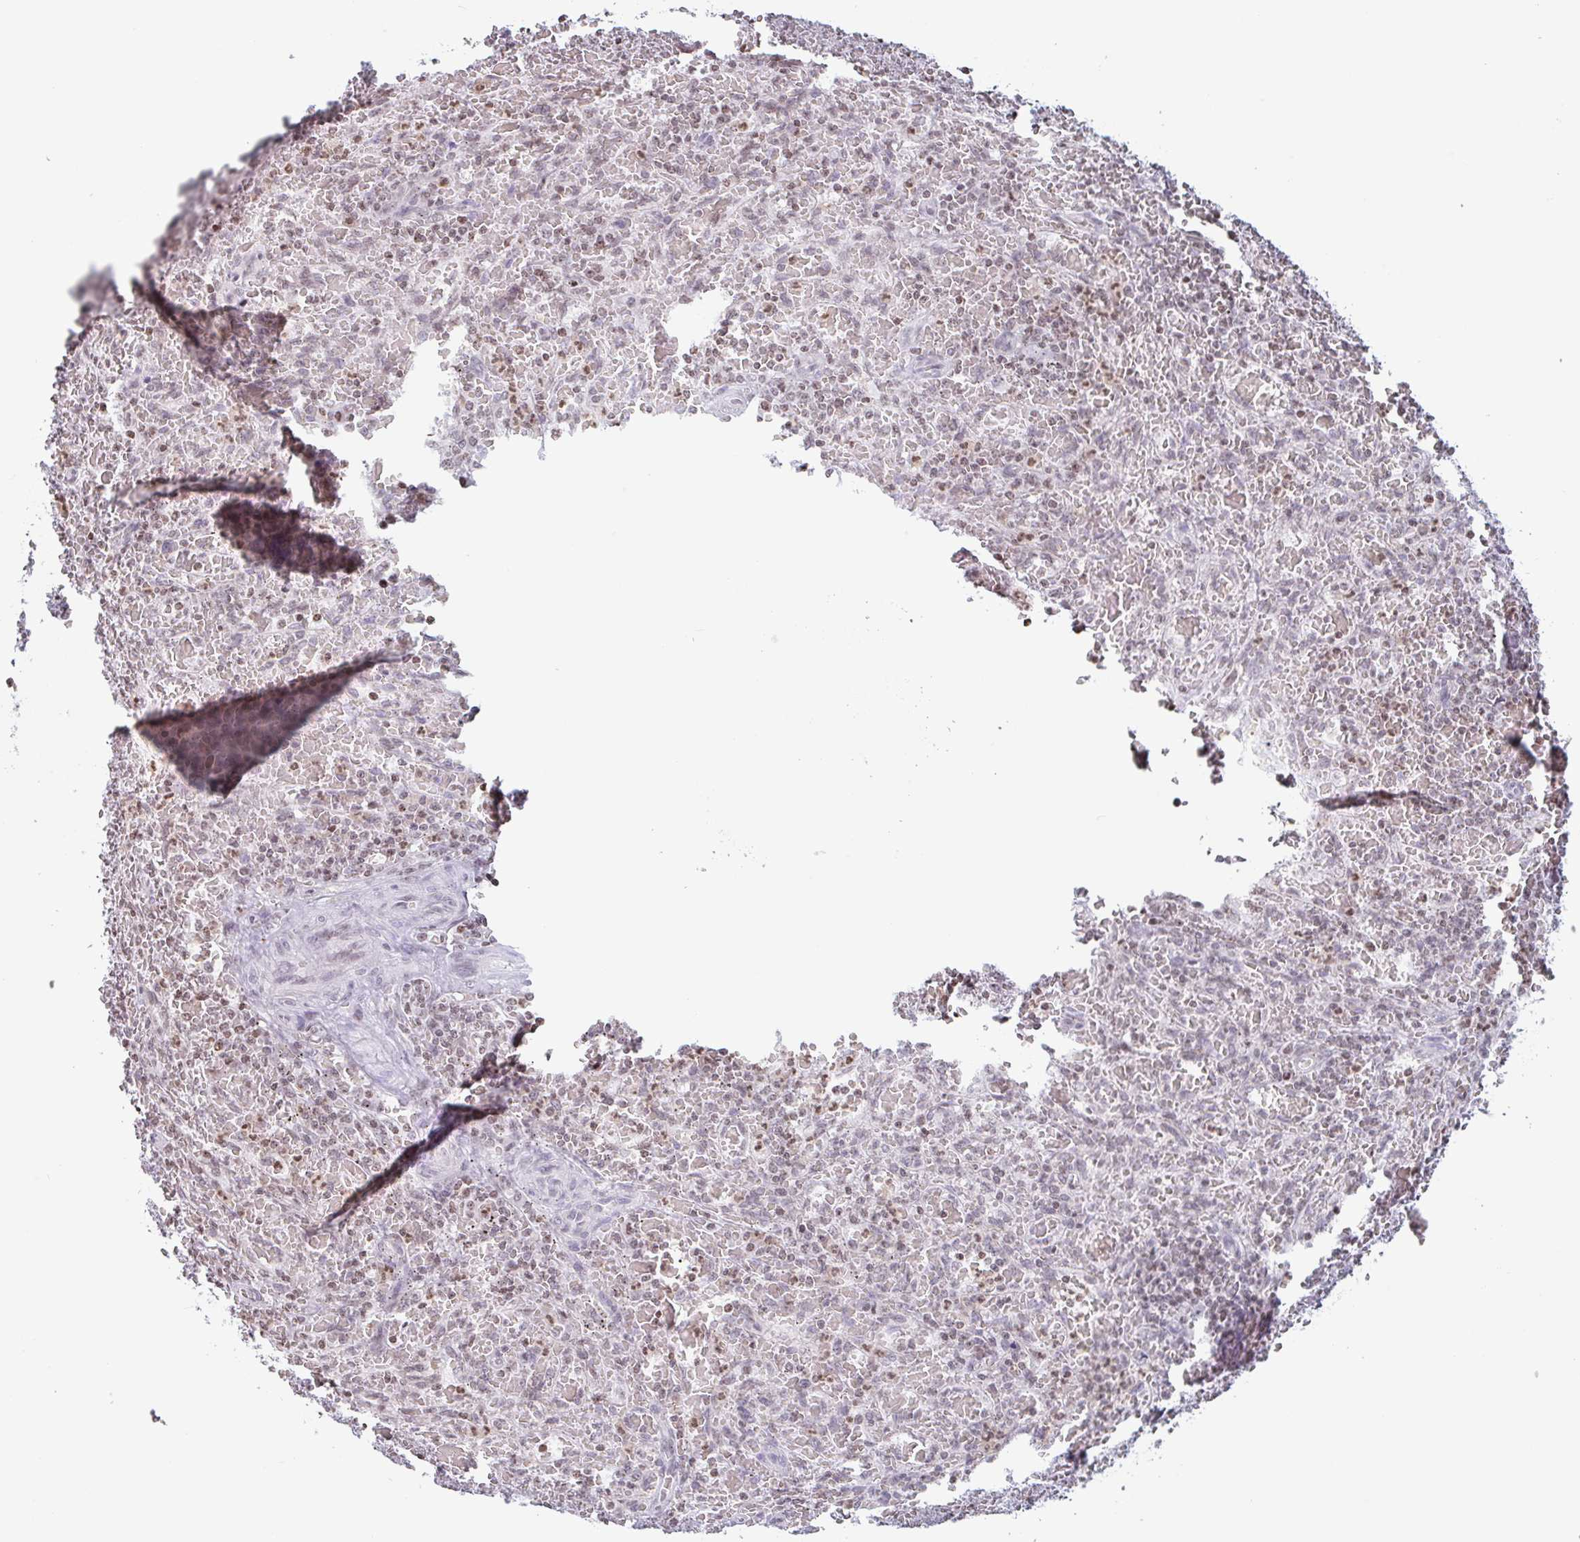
{"staining": {"intensity": "weak", "quantity": ">75%", "location": "nuclear"}, "tissue": "lymphoma", "cell_type": "Tumor cells", "image_type": "cancer", "snomed": [{"axis": "morphology", "description": "Malignant lymphoma, non-Hodgkin's type, Low grade"}, {"axis": "topography", "description": "Spleen"}], "caption": "Protein analysis of lymphoma tissue demonstrates weak nuclear expression in about >75% of tumor cells. (DAB (3,3'-diaminobenzidine) IHC with brightfield microscopy, high magnification).", "gene": "NOL6", "patient": {"sex": "female", "age": 64}}